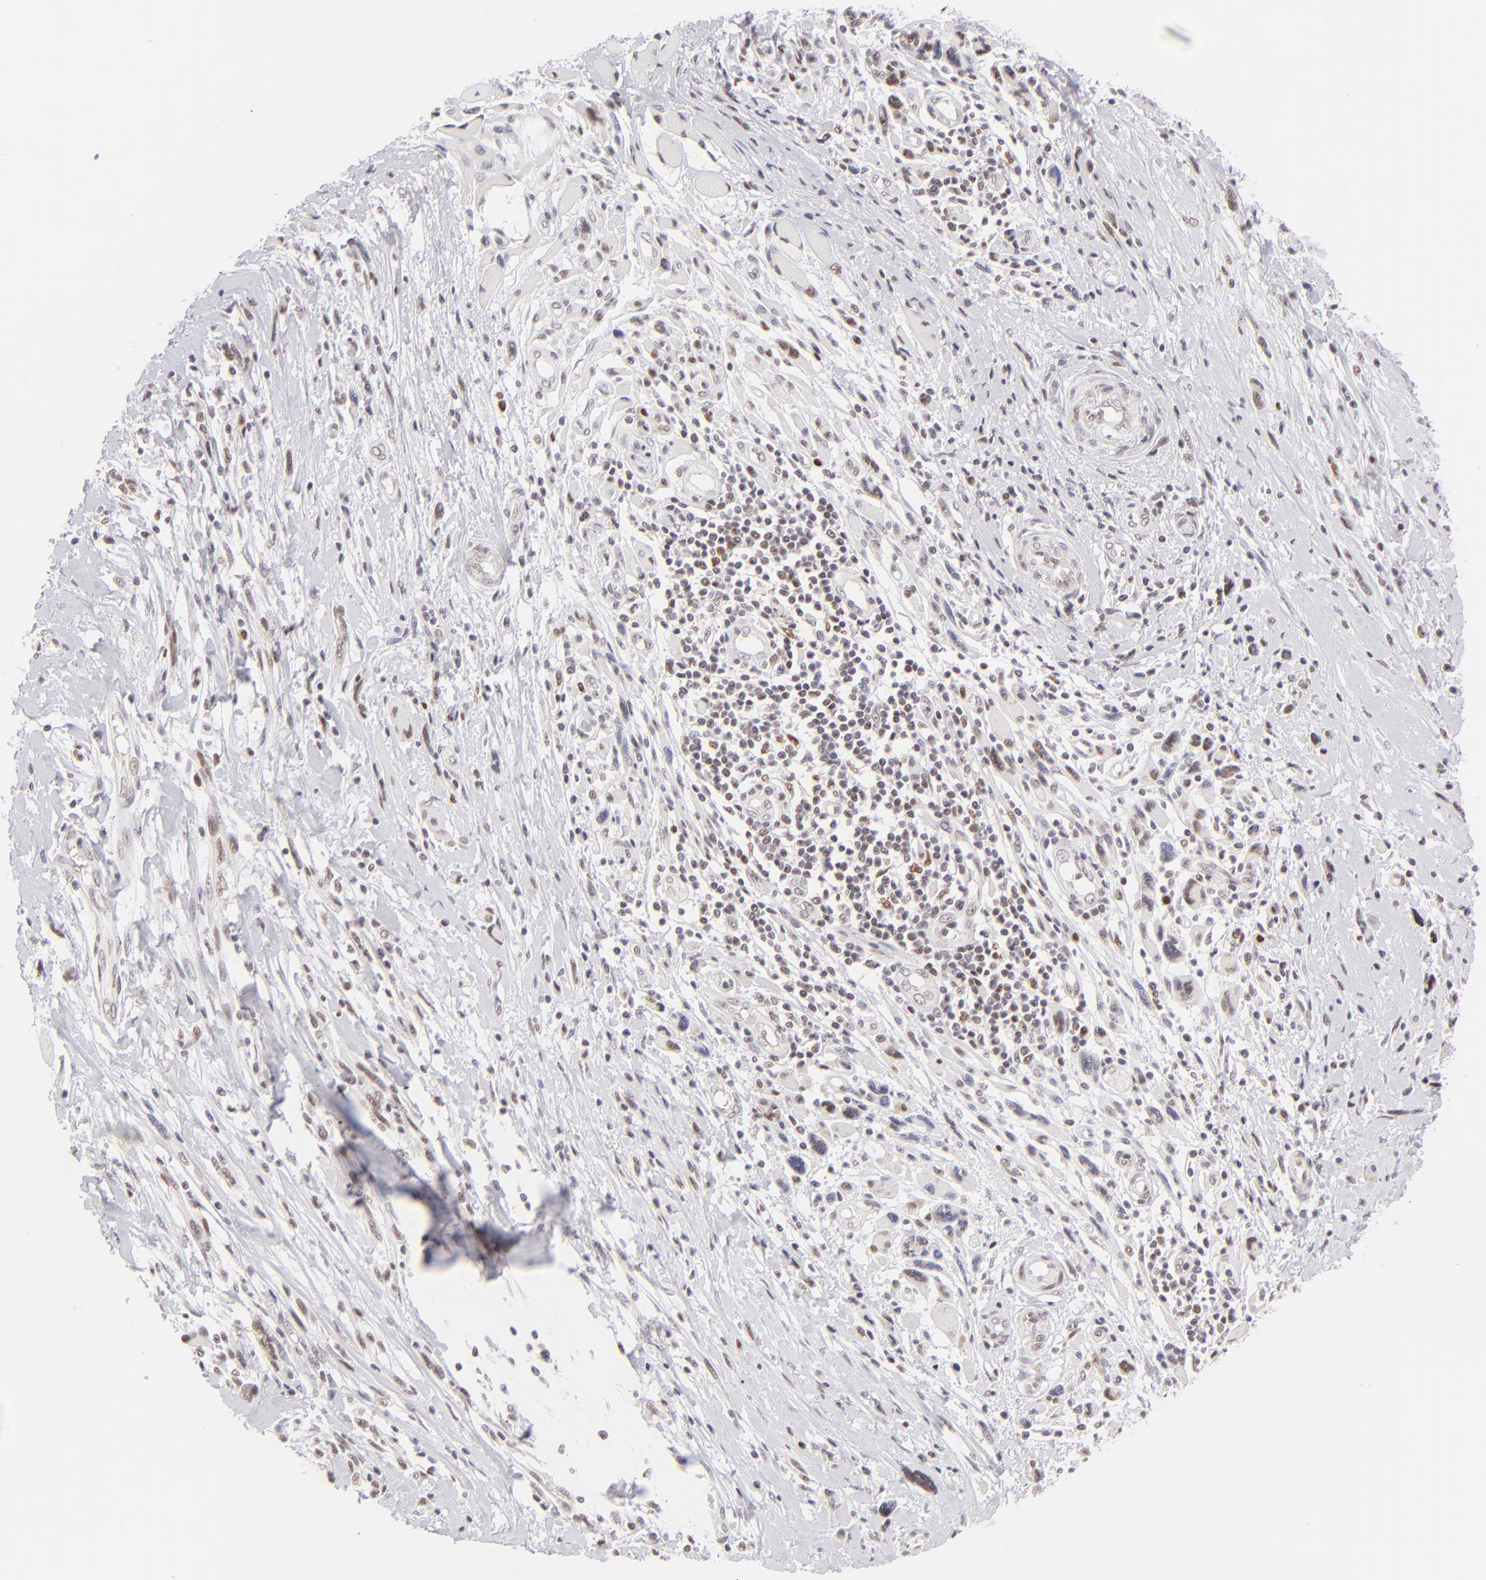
{"staining": {"intensity": "weak", "quantity": "<25%", "location": "nuclear"}, "tissue": "melanoma", "cell_type": "Tumor cells", "image_type": "cancer", "snomed": [{"axis": "morphology", "description": "Malignant melanoma, NOS"}, {"axis": "topography", "description": "Skin"}], "caption": "Image shows no protein expression in tumor cells of melanoma tissue. (Stains: DAB (3,3'-diaminobenzidine) IHC with hematoxylin counter stain, Microscopy: brightfield microscopy at high magnification).", "gene": "POU2F1", "patient": {"sex": "male", "age": 91}}